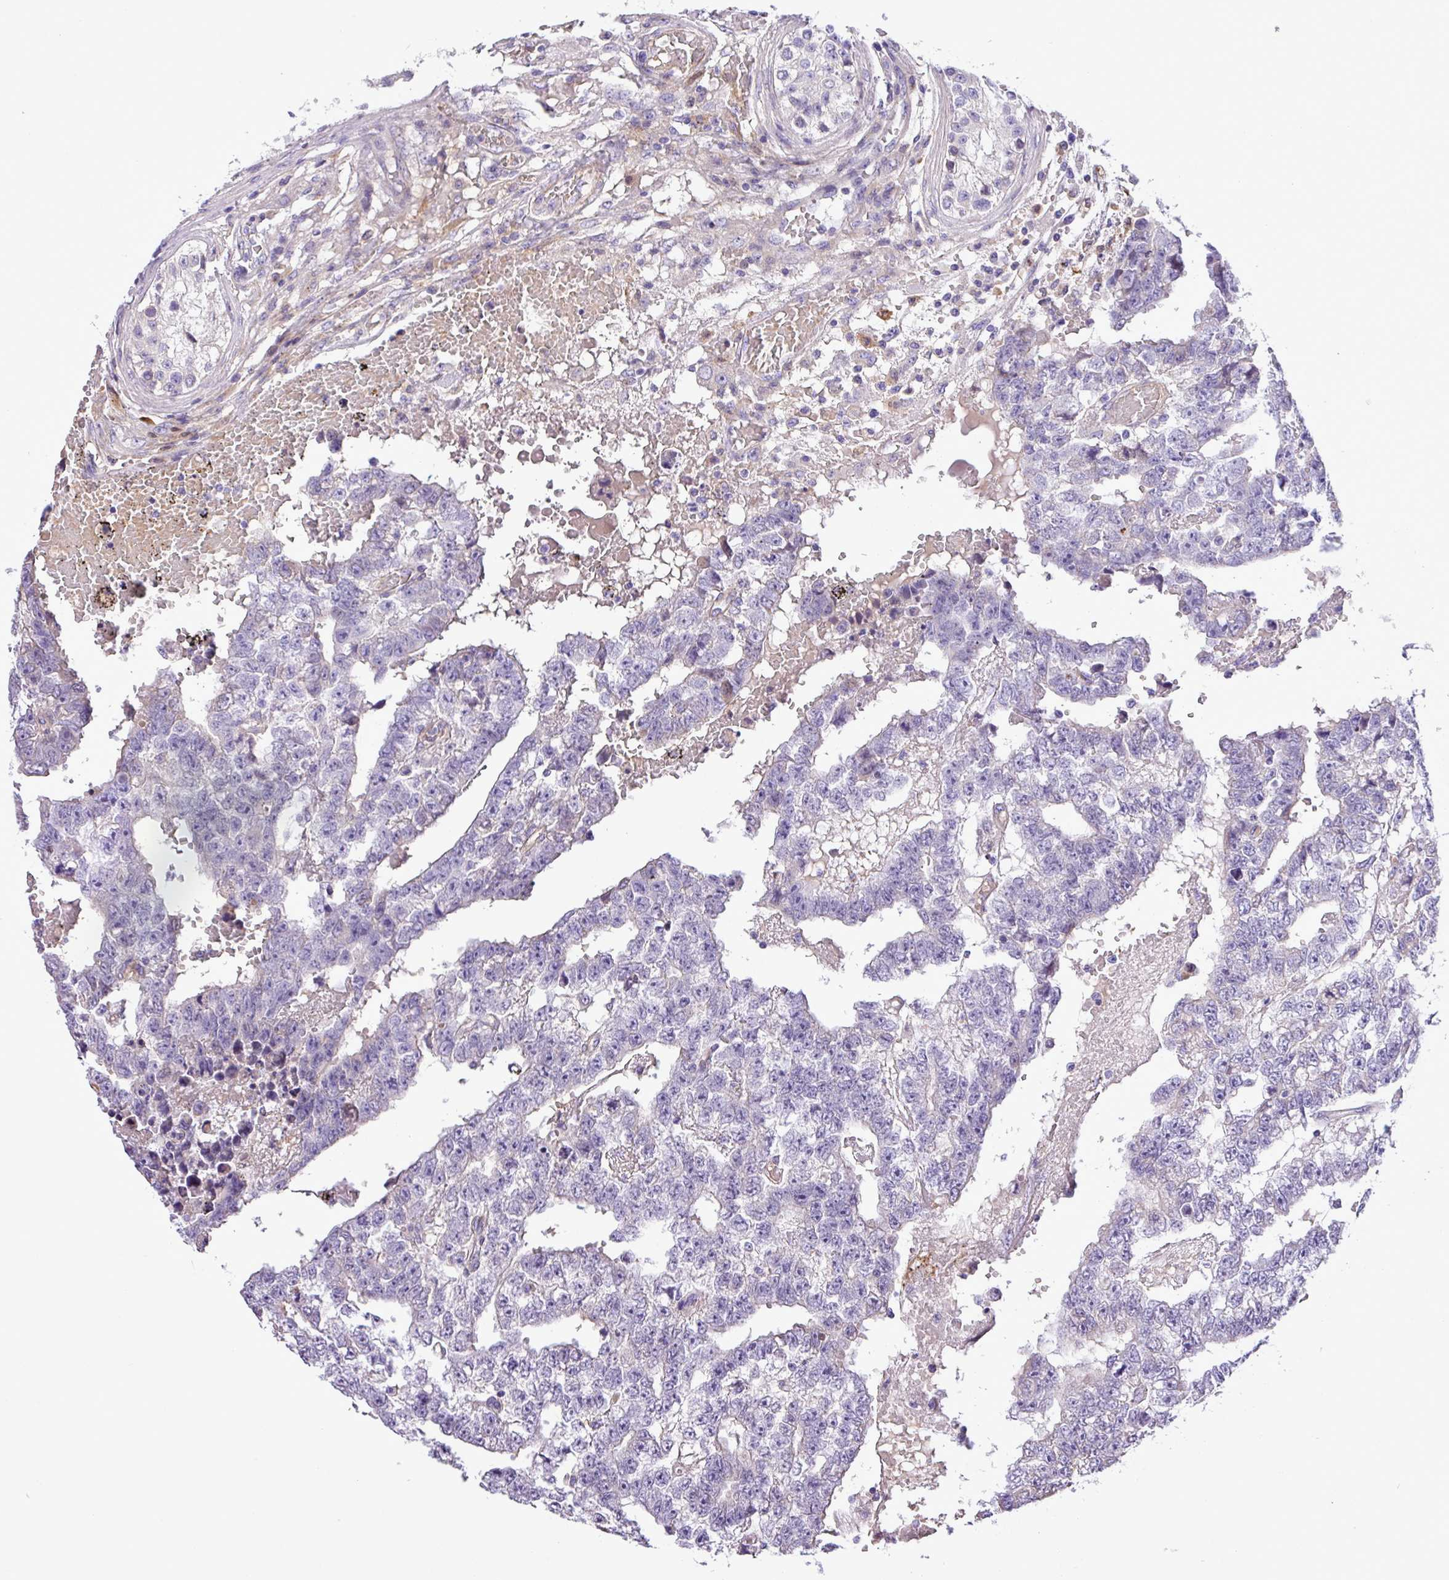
{"staining": {"intensity": "negative", "quantity": "none", "location": "none"}, "tissue": "testis cancer", "cell_type": "Tumor cells", "image_type": "cancer", "snomed": [{"axis": "morphology", "description": "Carcinoma, Embryonal, NOS"}, {"axis": "topography", "description": "Testis"}], "caption": "A high-resolution image shows immunohistochemistry staining of embryonal carcinoma (testis), which shows no significant positivity in tumor cells.", "gene": "C11orf91", "patient": {"sex": "male", "age": 25}}